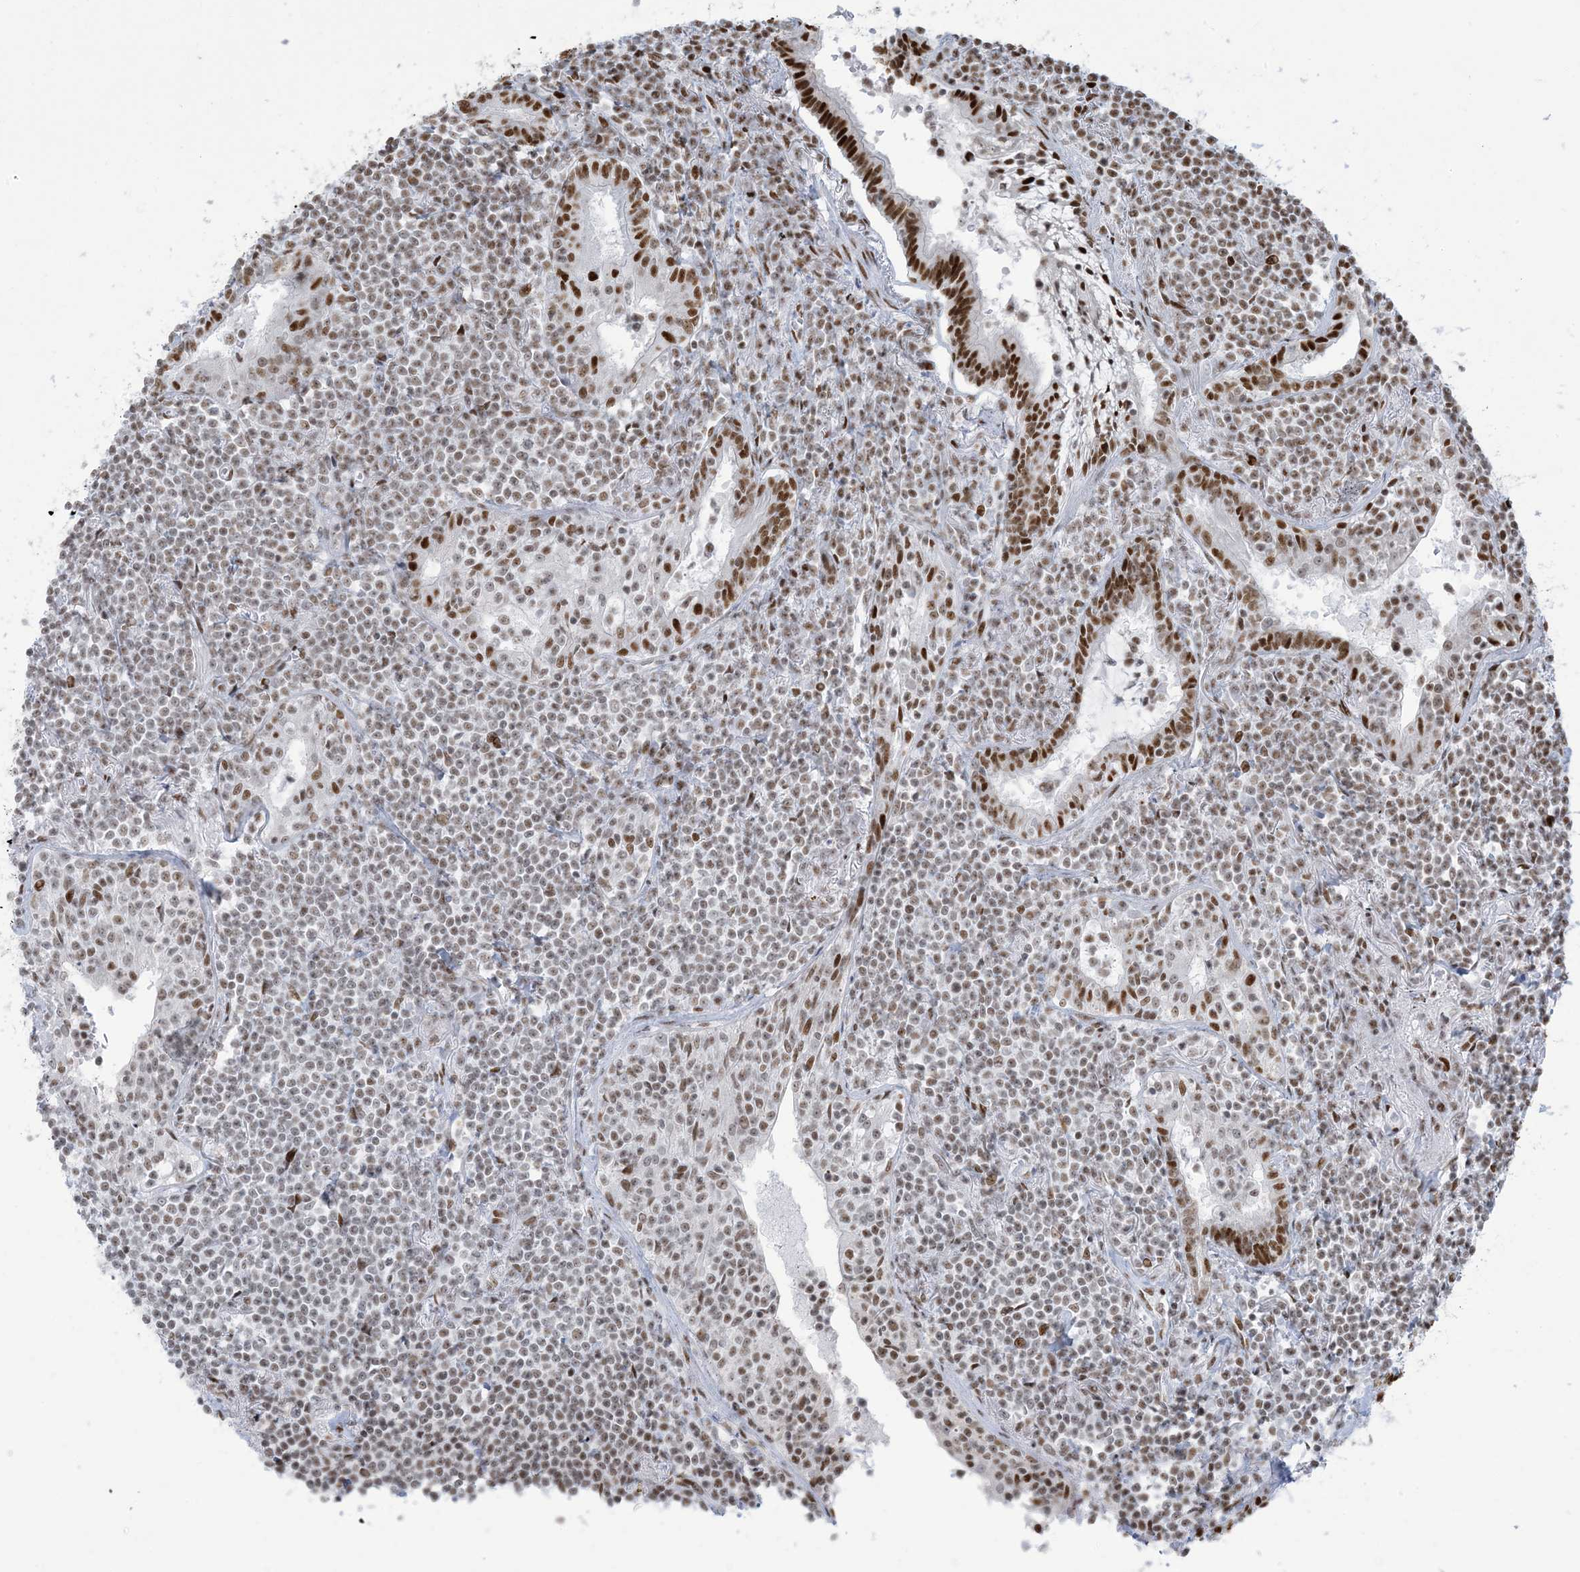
{"staining": {"intensity": "moderate", "quantity": "25%-75%", "location": "nuclear"}, "tissue": "lymphoma", "cell_type": "Tumor cells", "image_type": "cancer", "snomed": [{"axis": "morphology", "description": "Malignant lymphoma, non-Hodgkin's type, Low grade"}, {"axis": "topography", "description": "Lung"}], "caption": "Tumor cells display medium levels of moderate nuclear staining in approximately 25%-75% of cells in human low-grade malignant lymphoma, non-Hodgkin's type.", "gene": "STAG1", "patient": {"sex": "female", "age": 71}}